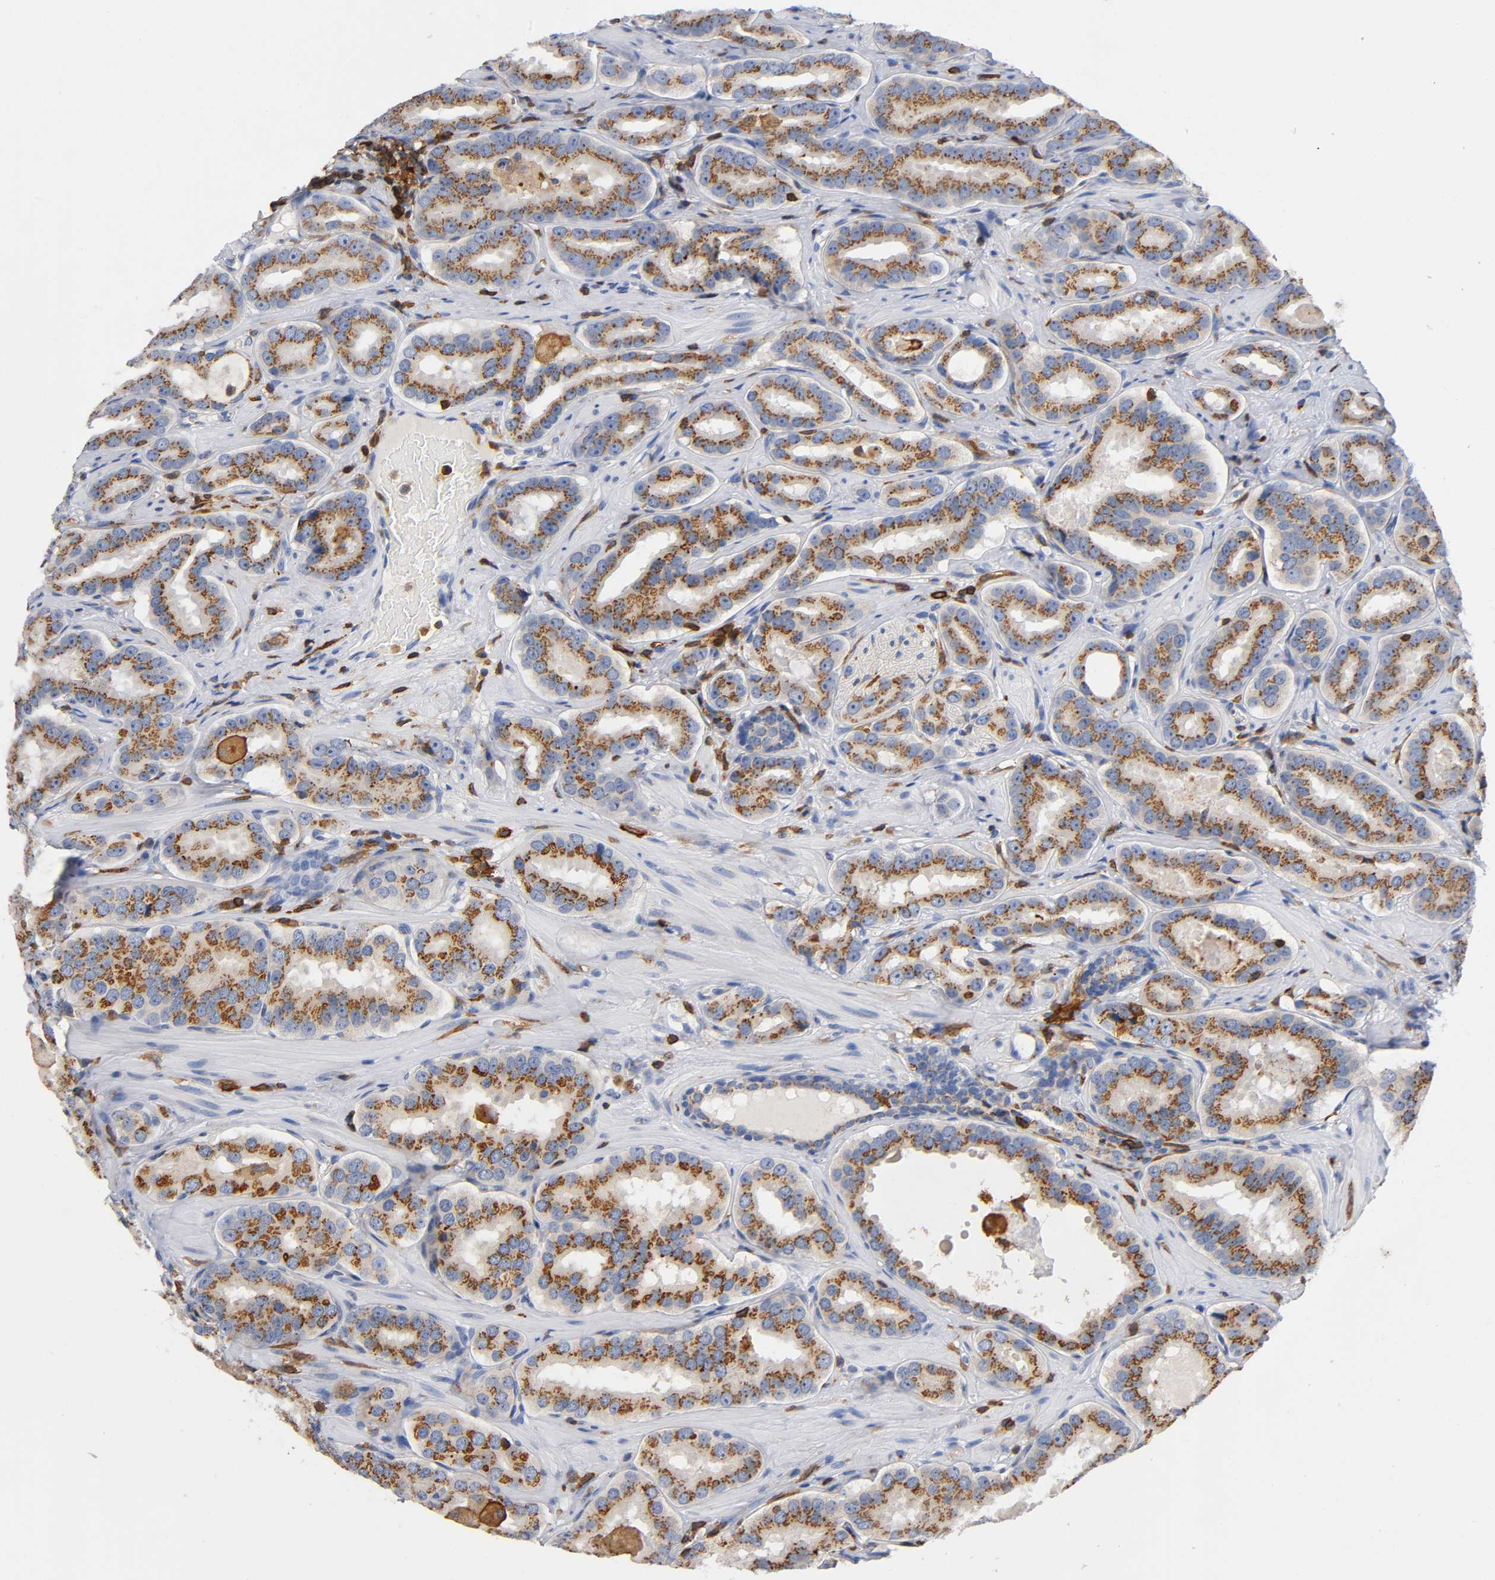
{"staining": {"intensity": "moderate", "quantity": ">75%", "location": "cytoplasmic/membranous"}, "tissue": "prostate cancer", "cell_type": "Tumor cells", "image_type": "cancer", "snomed": [{"axis": "morphology", "description": "Adenocarcinoma, Low grade"}, {"axis": "topography", "description": "Prostate"}], "caption": "Immunohistochemistry (IHC) histopathology image of neoplastic tissue: prostate cancer (low-grade adenocarcinoma) stained using IHC displays medium levels of moderate protein expression localized specifically in the cytoplasmic/membranous of tumor cells, appearing as a cytoplasmic/membranous brown color.", "gene": "CAPN10", "patient": {"sex": "male", "age": 59}}